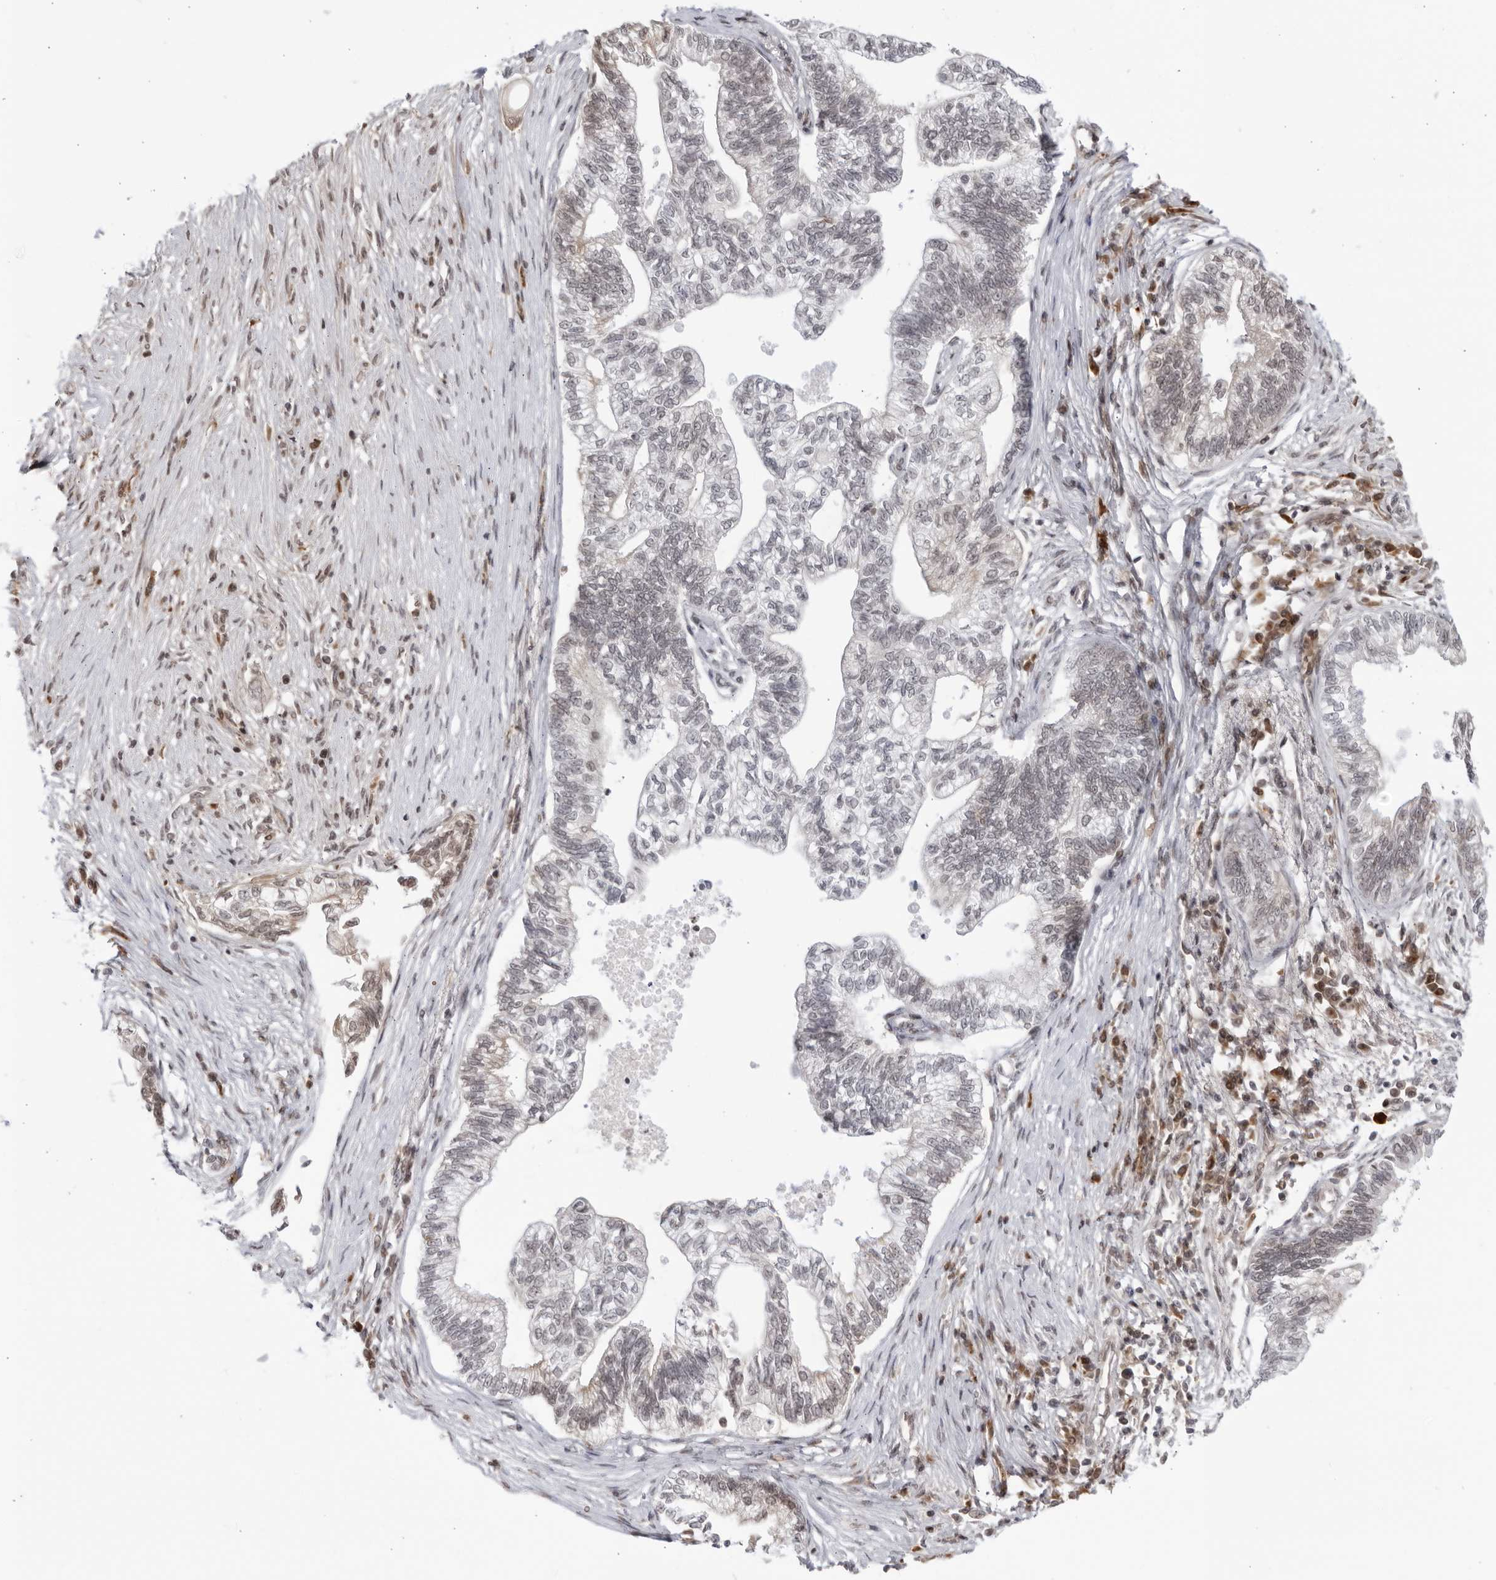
{"staining": {"intensity": "weak", "quantity": "<25%", "location": "nuclear"}, "tissue": "pancreatic cancer", "cell_type": "Tumor cells", "image_type": "cancer", "snomed": [{"axis": "morphology", "description": "Adenocarcinoma, NOS"}, {"axis": "topography", "description": "Pancreas"}], "caption": "Tumor cells are negative for protein expression in human pancreatic cancer (adenocarcinoma). (DAB IHC visualized using brightfield microscopy, high magnification).", "gene": "DTL", "patient": {"sex": "male", "age": 72}}